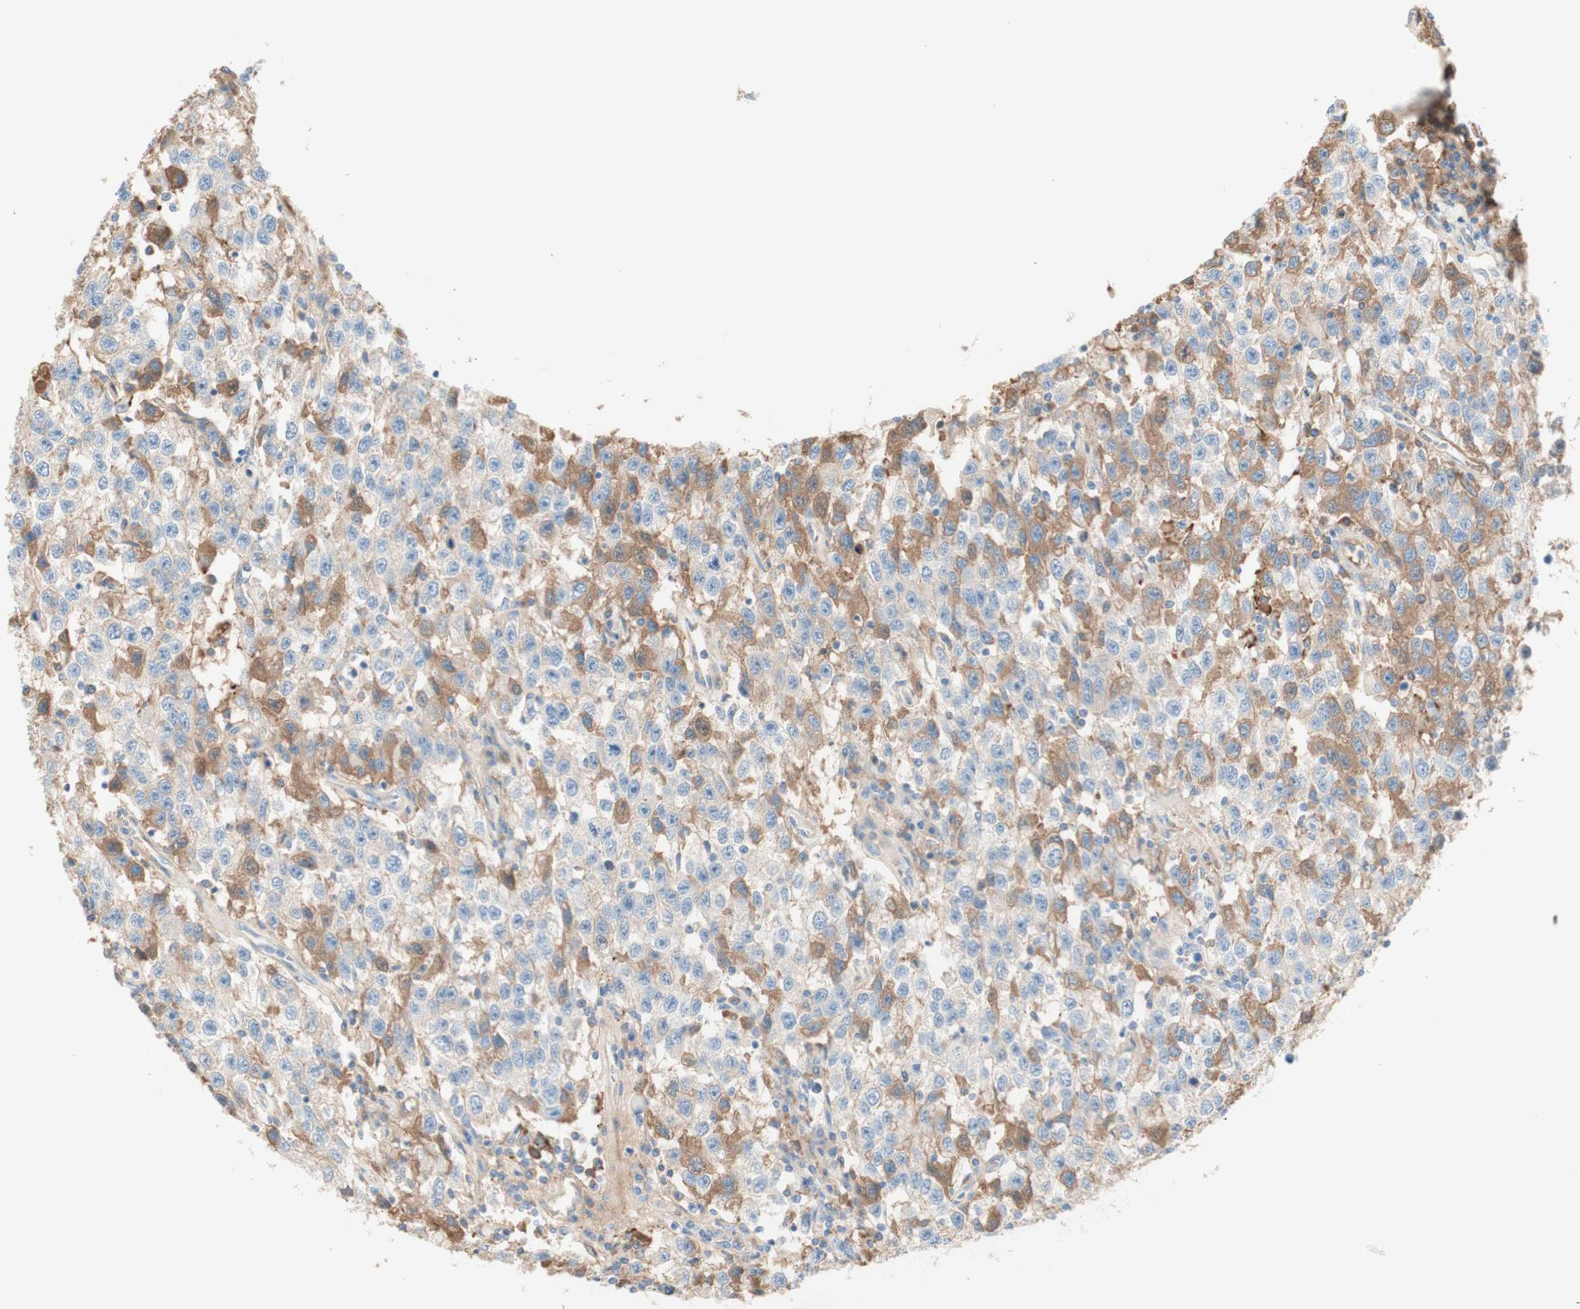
{"staining": {"intensity": "moderate", "quantity": "<25%", "location": "cytoplasmic/membranous"}, "tissue": "testis cancer", "cell_type": "Tumor cells", "image_type": "cancer", "snomed": [{"axis": "morphology", "description": "Seminoma, NOS"}, {"axis": "topography", "description": "Testis"}], "caption": "High-power microscopy captured an IHC photomicrograph of testis cancer, revealing moderate cytoplasmic/membranous positivity in about <25% of tumor cells.", "gene": "KNG1", "patient": {"sex": "male", "age": 41}}